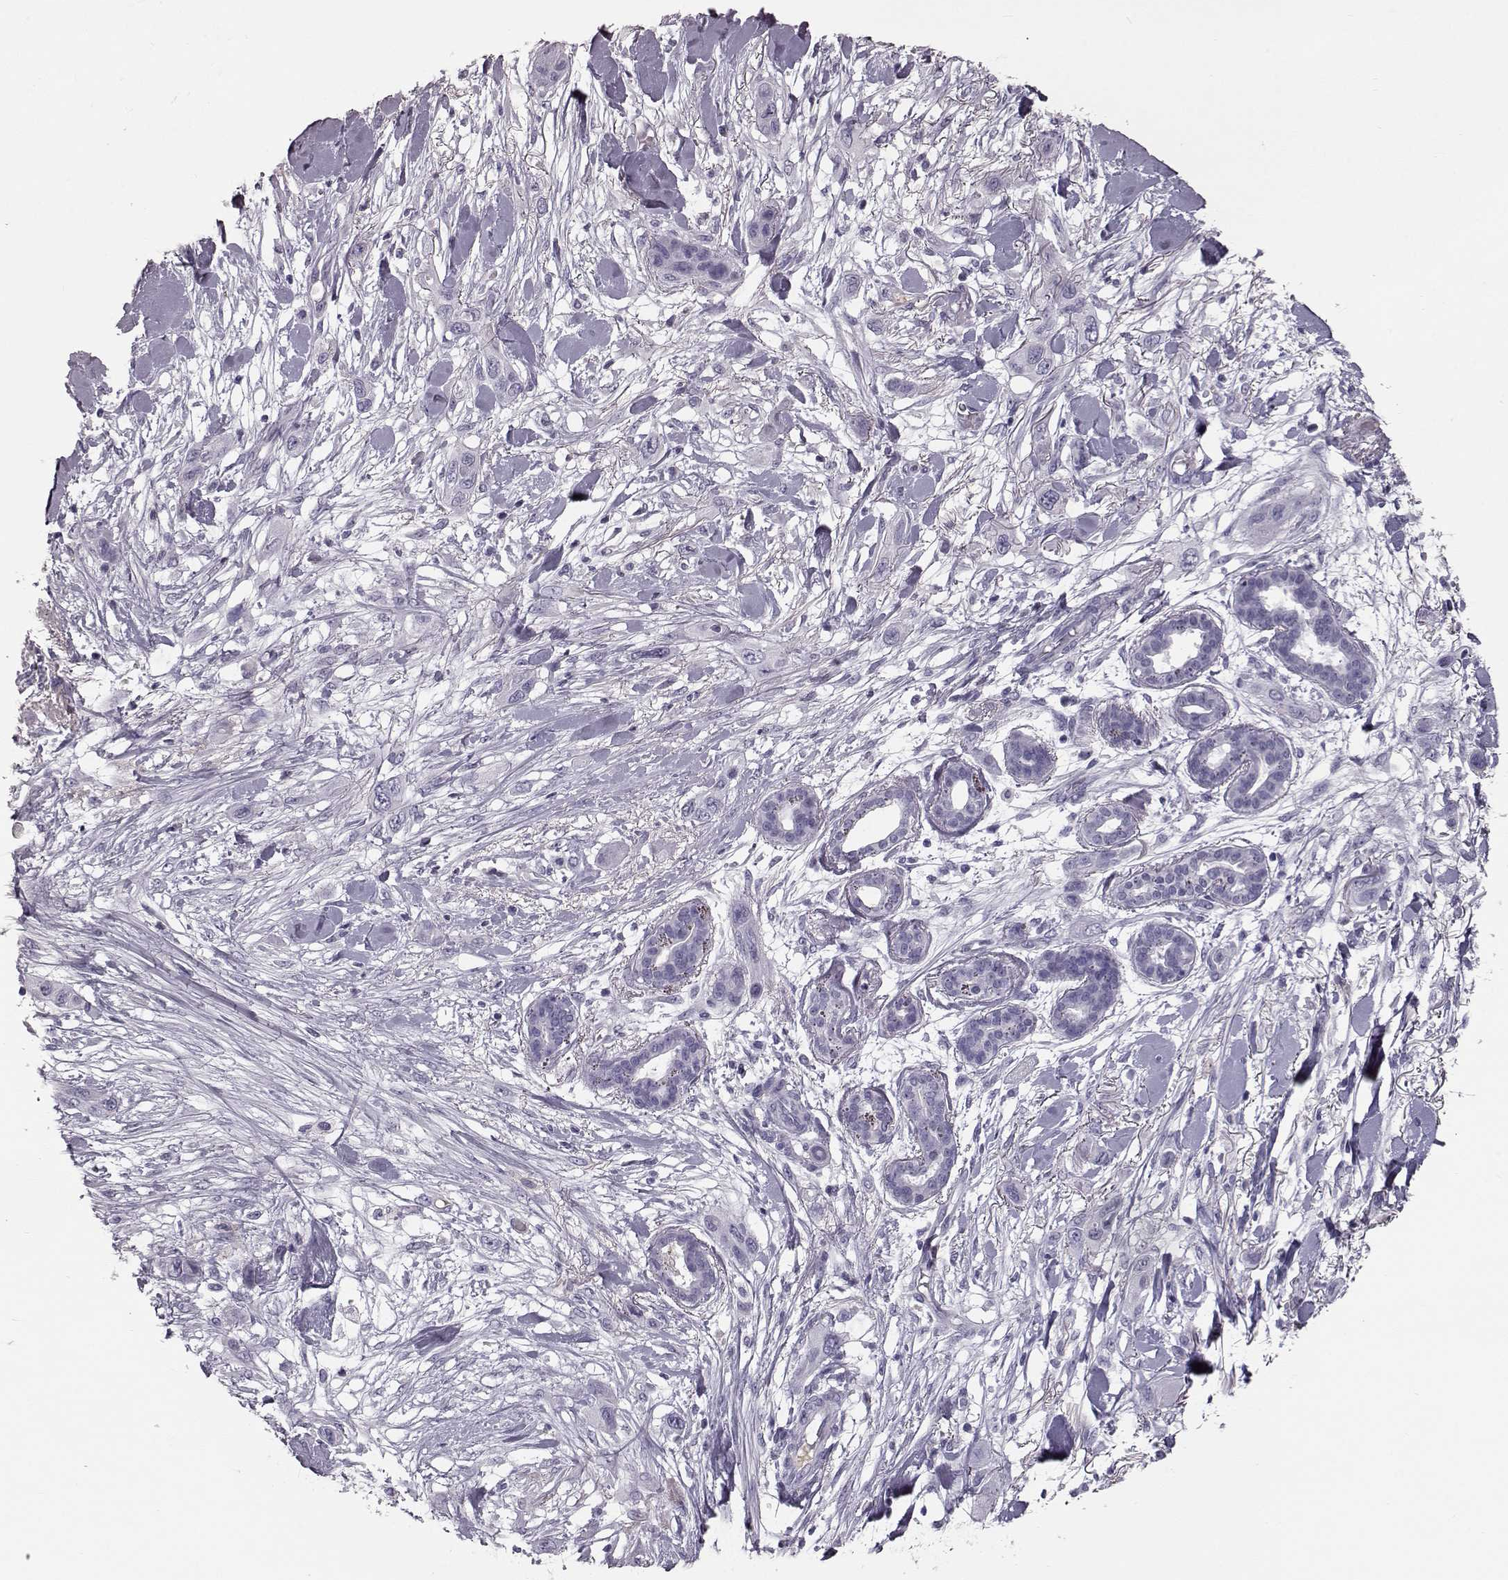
{"staining": {"intensity": "negative", "quantity": "none", "location": "none"}, "tissue": "skin cancer", "cell_type": "Tumor cells", "image_type": "cancer", "snomed": [{"axis": "morphology", "description": "Squamous cell carcinoma, NOS"}, {"axis": "topography", "description": "Skin"}], "caption": "High magnification brightfield microscopy of skin cancer stained with DAB (3,3'-diaminobenzidine) (brown) and counterstained with hematoxylin (blue): tumor cells show no significant positivity.", "gene": "CCL19", "patient": {"sex": "male", "age": 79}}